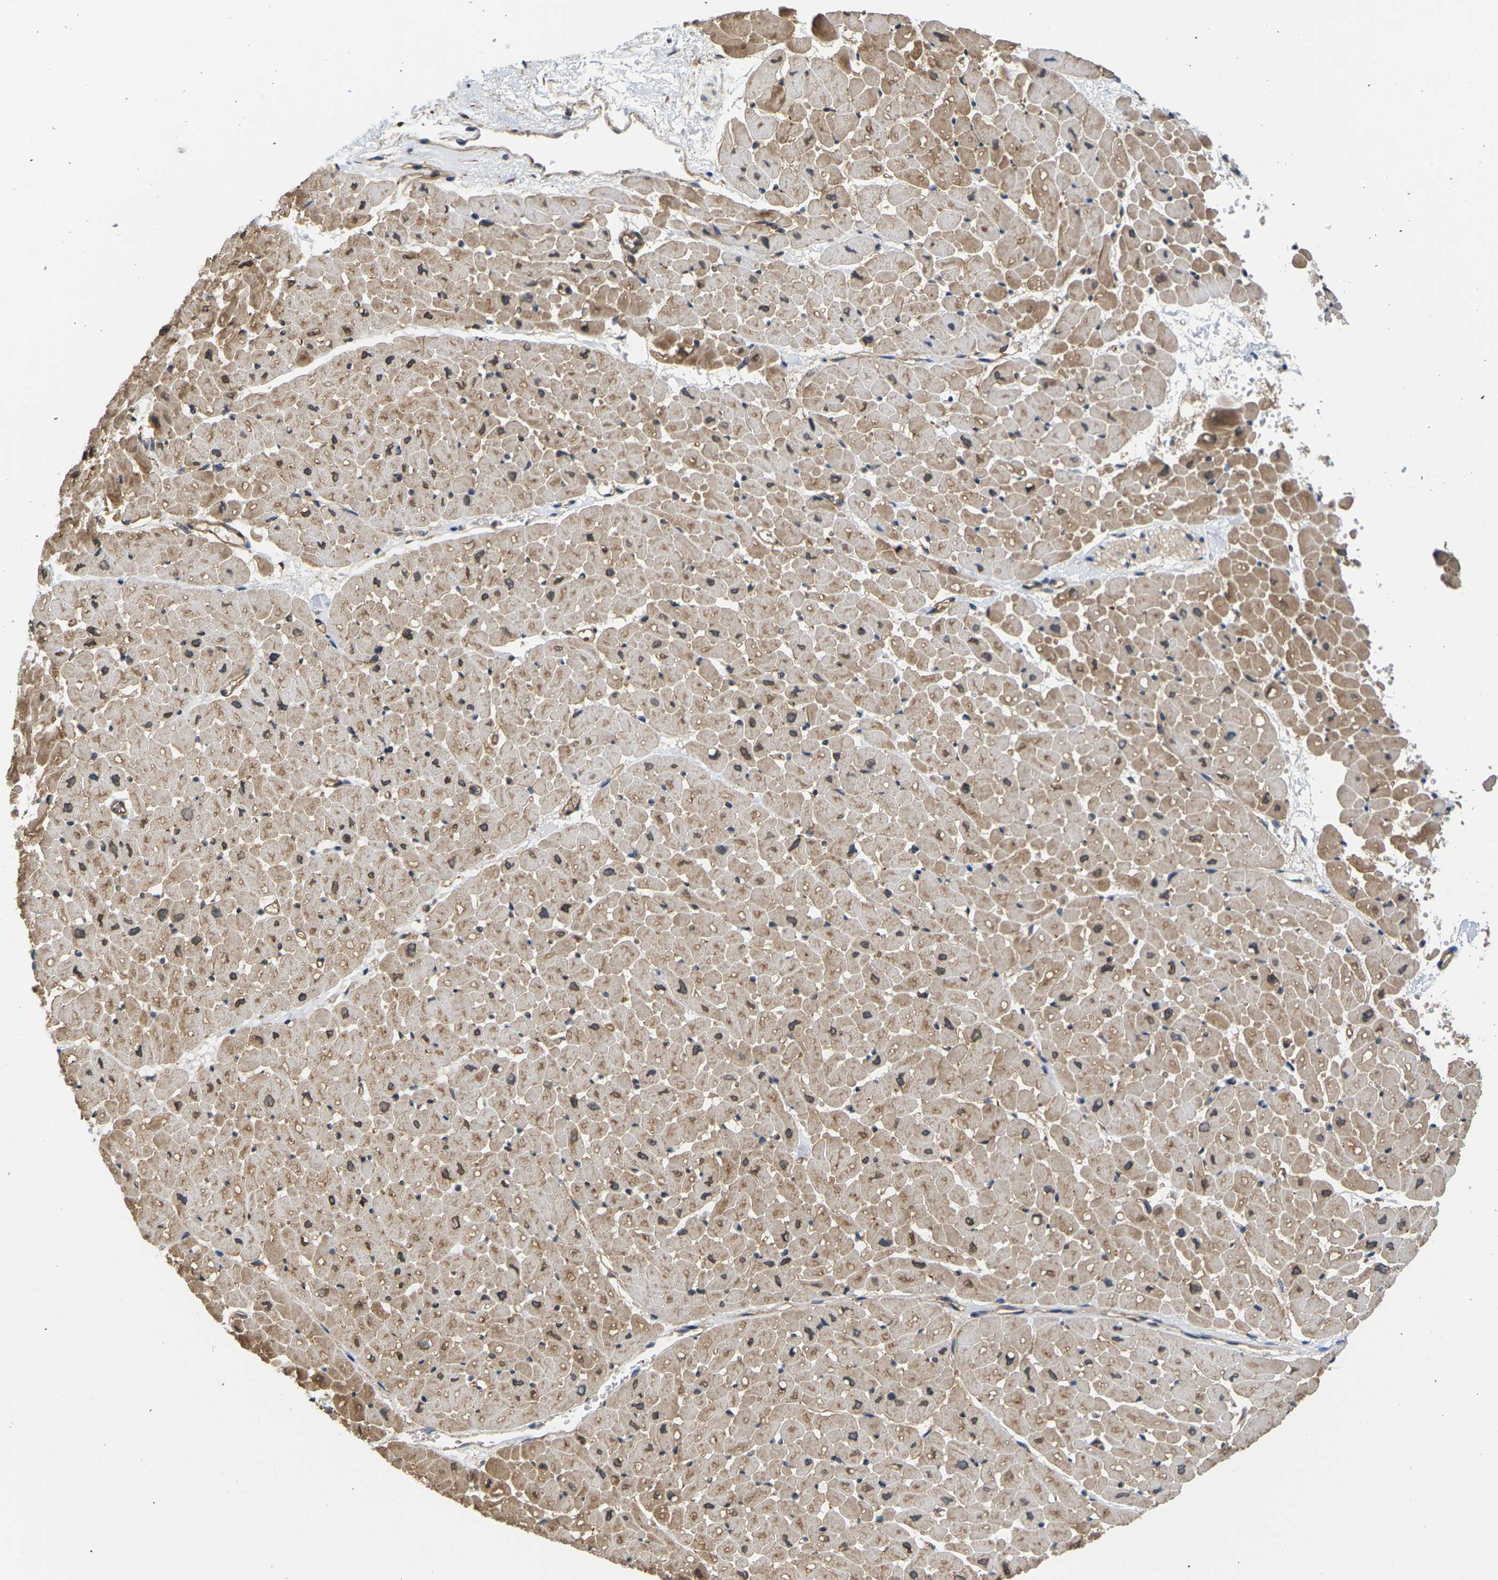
{"staining": {"intensity": "moderate", "quantity": ">75%", "location": "cytoplasmic/membranous"}, "tissue": "heart muscle", "cell_type": "Cardiomyocytes", "image_type": "normal", "snomed": [{"axis": "morphology", "description": "Normal tissue, NOS"}, {"axis": "topography", "description": "Heart"}], "caption": "A high-resolution histopathology image shows immunohistochemistry (IHC) staining of normal heart muscle, which shows moderate cytoplasmic/membranous positivity in about >75% of cardiomyocytes. The staining is performed using DAB brown chromogen to label protein expression. The nuclei are counter-stained blue using hematoxylin.", "gene": "NRAS", "patient": {"sex": "male", "age": 45}}